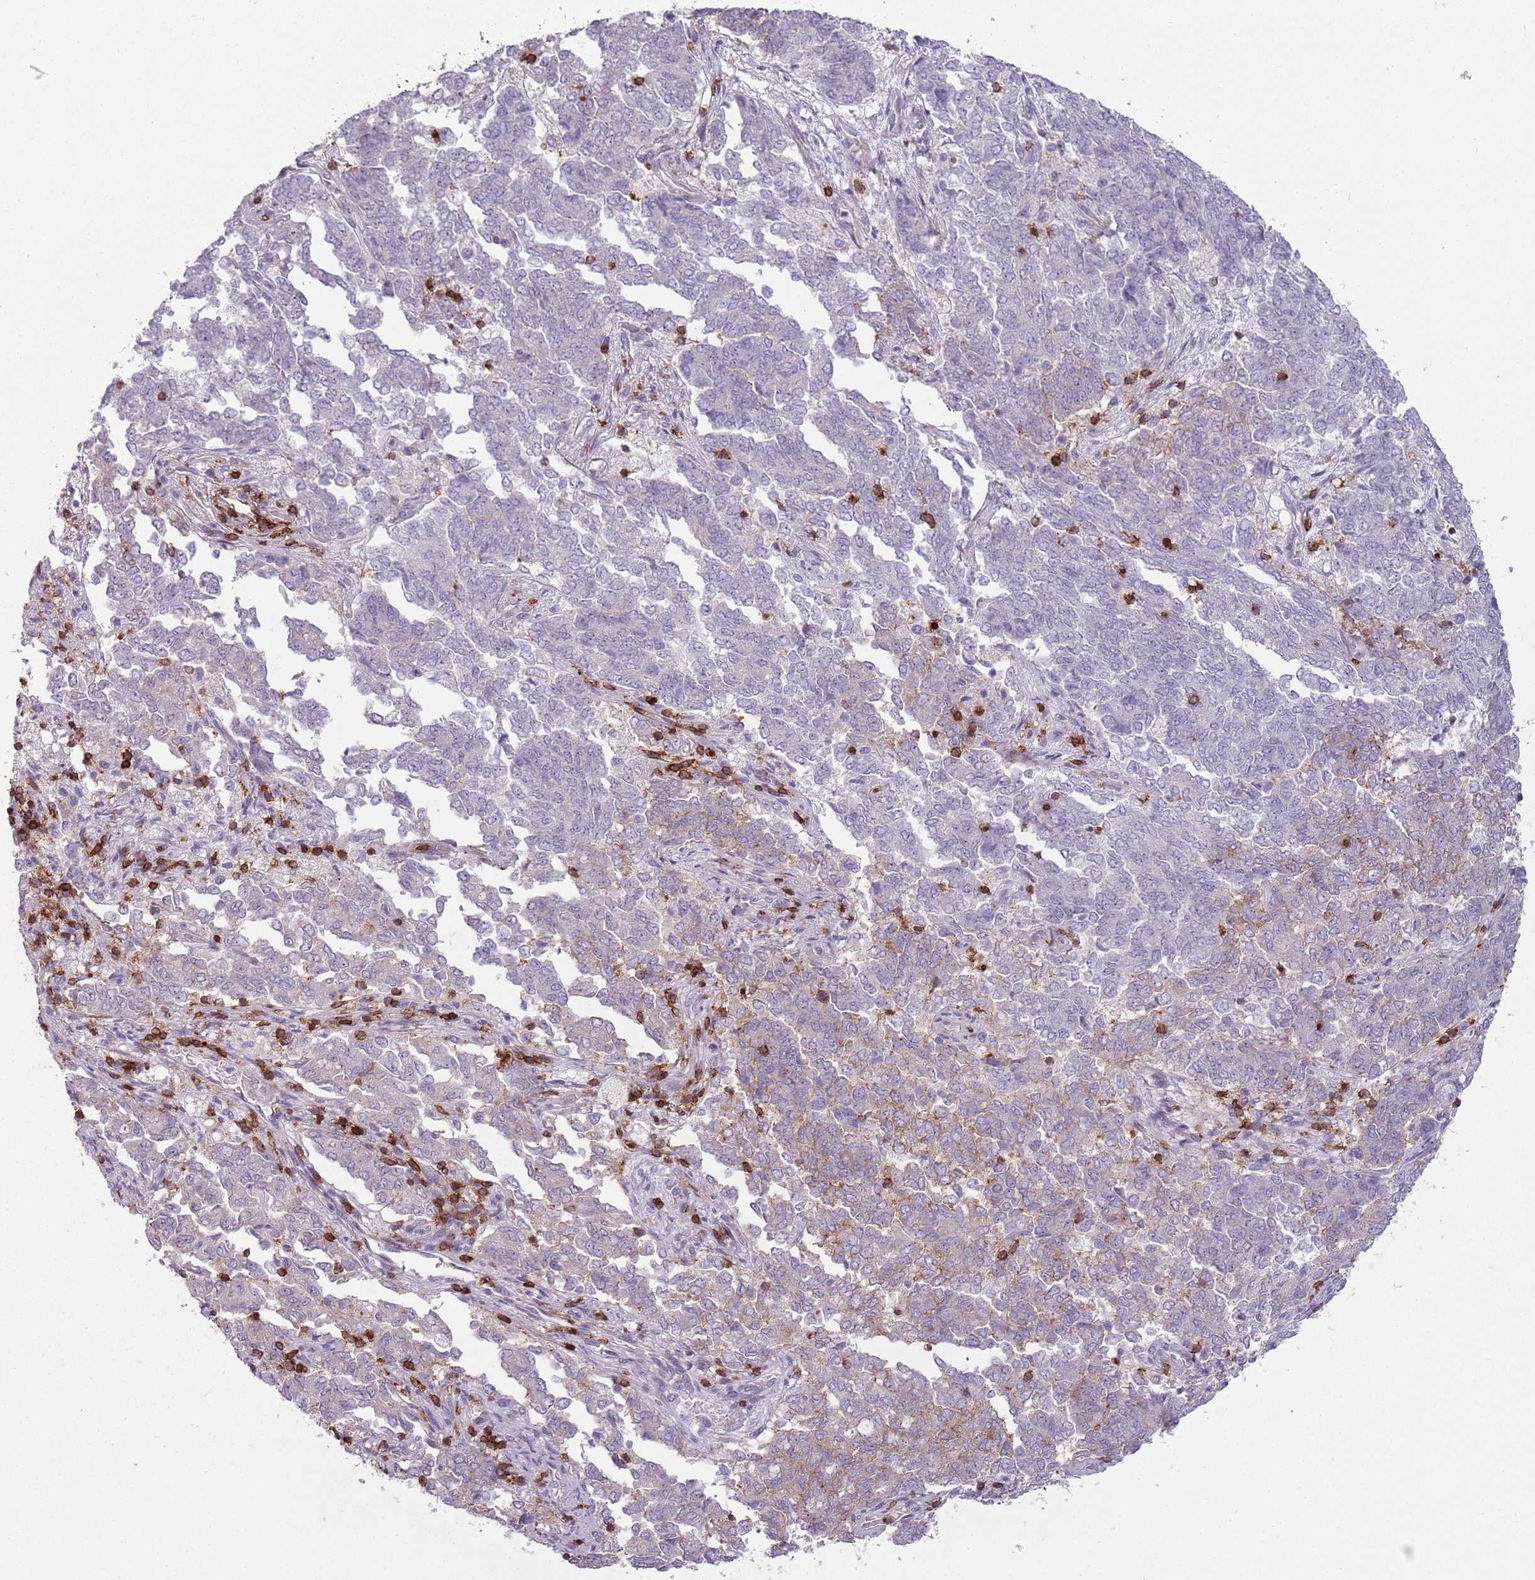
{"staining": {"intensity": "weak", "quantity": "25%-75%", "location": "cytoplasmic/membranous"}, "tissue": "endometrial cancer", "cell_type": "Tumor cells", "image_type": "cancer", "snomed": [{"axis": "morphology", "description": "Adenocarcinoma, NOS"}, {"axis": "topography", "description": "Endometrium"}], "caption": "Immunohistochemistry (IHC) staining of endometrial cancer, which reveals low levels of weak cytoplasmic/membranous expression in approximately 25%-75% of tumor cells indicating weak cytoplasmic/membranous protein staining. The staining was performed using DAB (brown) for protein detection and nuclei were counterstained in hematoxylin (blue).", "gene": "ZNF583", "patient": {"sex": "female", "age": 80}}